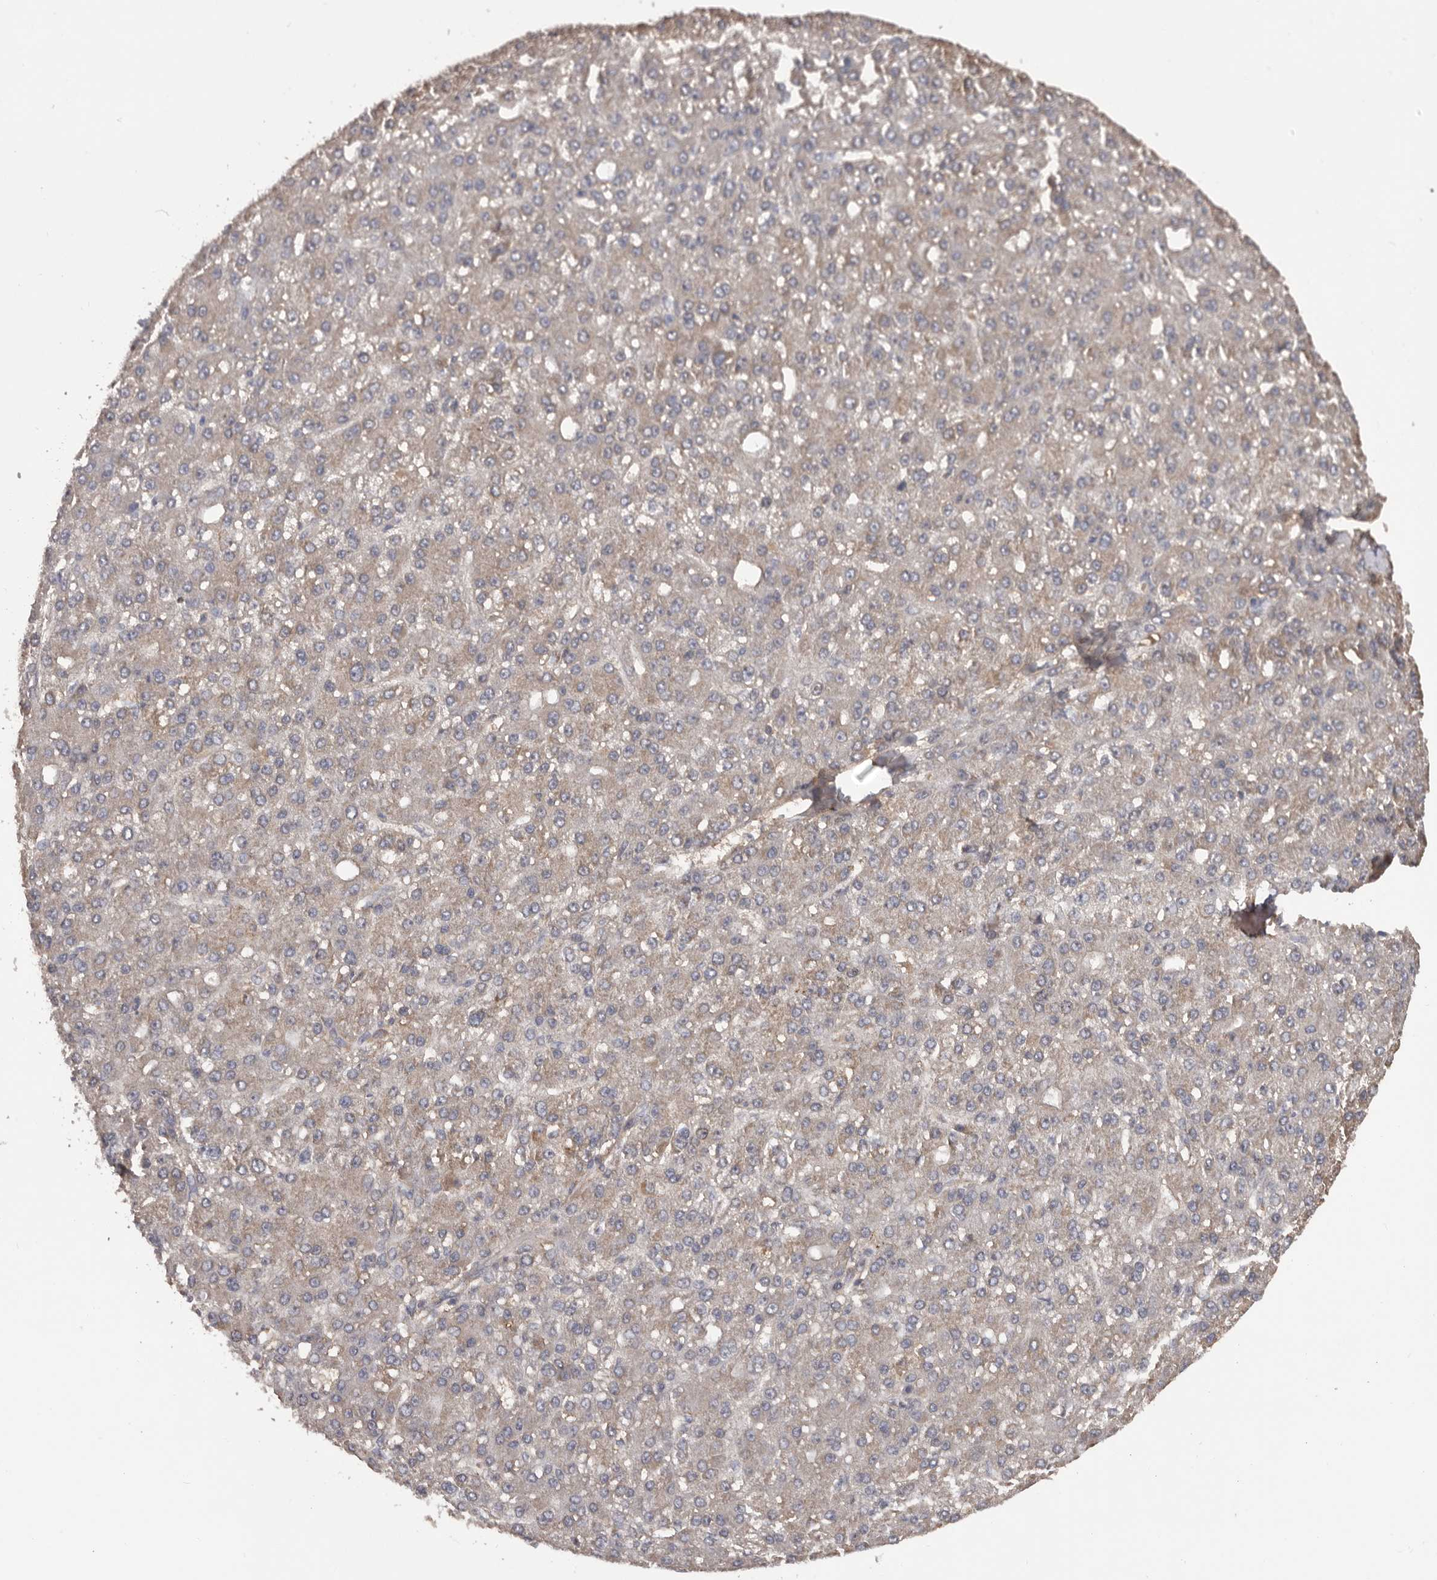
{"staining": {"intensity": "weak", "quantity": ">75%", "location": "cytoplasmic/membranous"}, "tissue": "liver cancer", "cell_type": "Tumor cells", "image_type": "cancer", "snomed": [{"axis": "morphology", "description": "Carcinoma, Hepatocellular, NOS"}, {"axis": "topography", "description": "Liver"}], "caption": "Weak cytoplasmic/membranous protein positivity is present in about >75% of tumor cells in liver cancer (hepatocellular carcinoma). (DAB (3,3'-diaminobenzidine) = brown stain, brightfield microscopy at high magnification).", "gene": "ADAMTS2", "patient": {"sex": "male", "age": 67}}